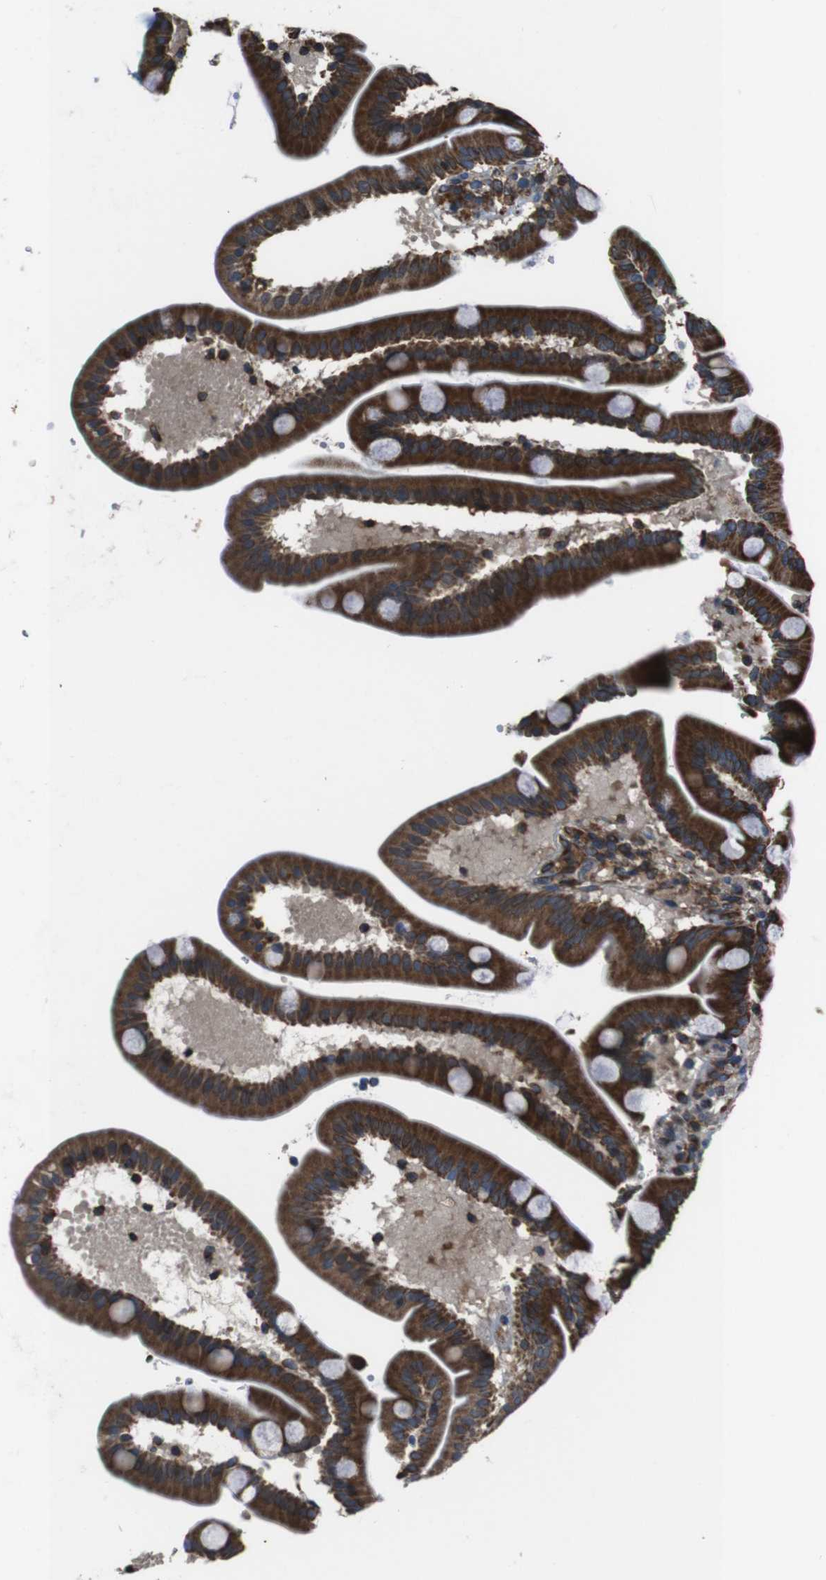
{"staining": {"intensity": "strong", "quantity": ">75%", "location": "cytoplasmic/membranous"}, "tissue": "duodenum", "cell_type": "Glandular cells", "image_type": "normal", "snomed": [{"axis": "morphology", "description": "Normal tissue, NOS"}, {"axis": "topography", "description": "Duodenum"}], "caption": "This is a photomicrograph of immunohistochemistry staining of normal duodenum, which shows strong expression in the cytoplasmic/membranous of glandular cells.", "gene": "GIMAP8", "patient": {"sex": "male", "age": 54}}